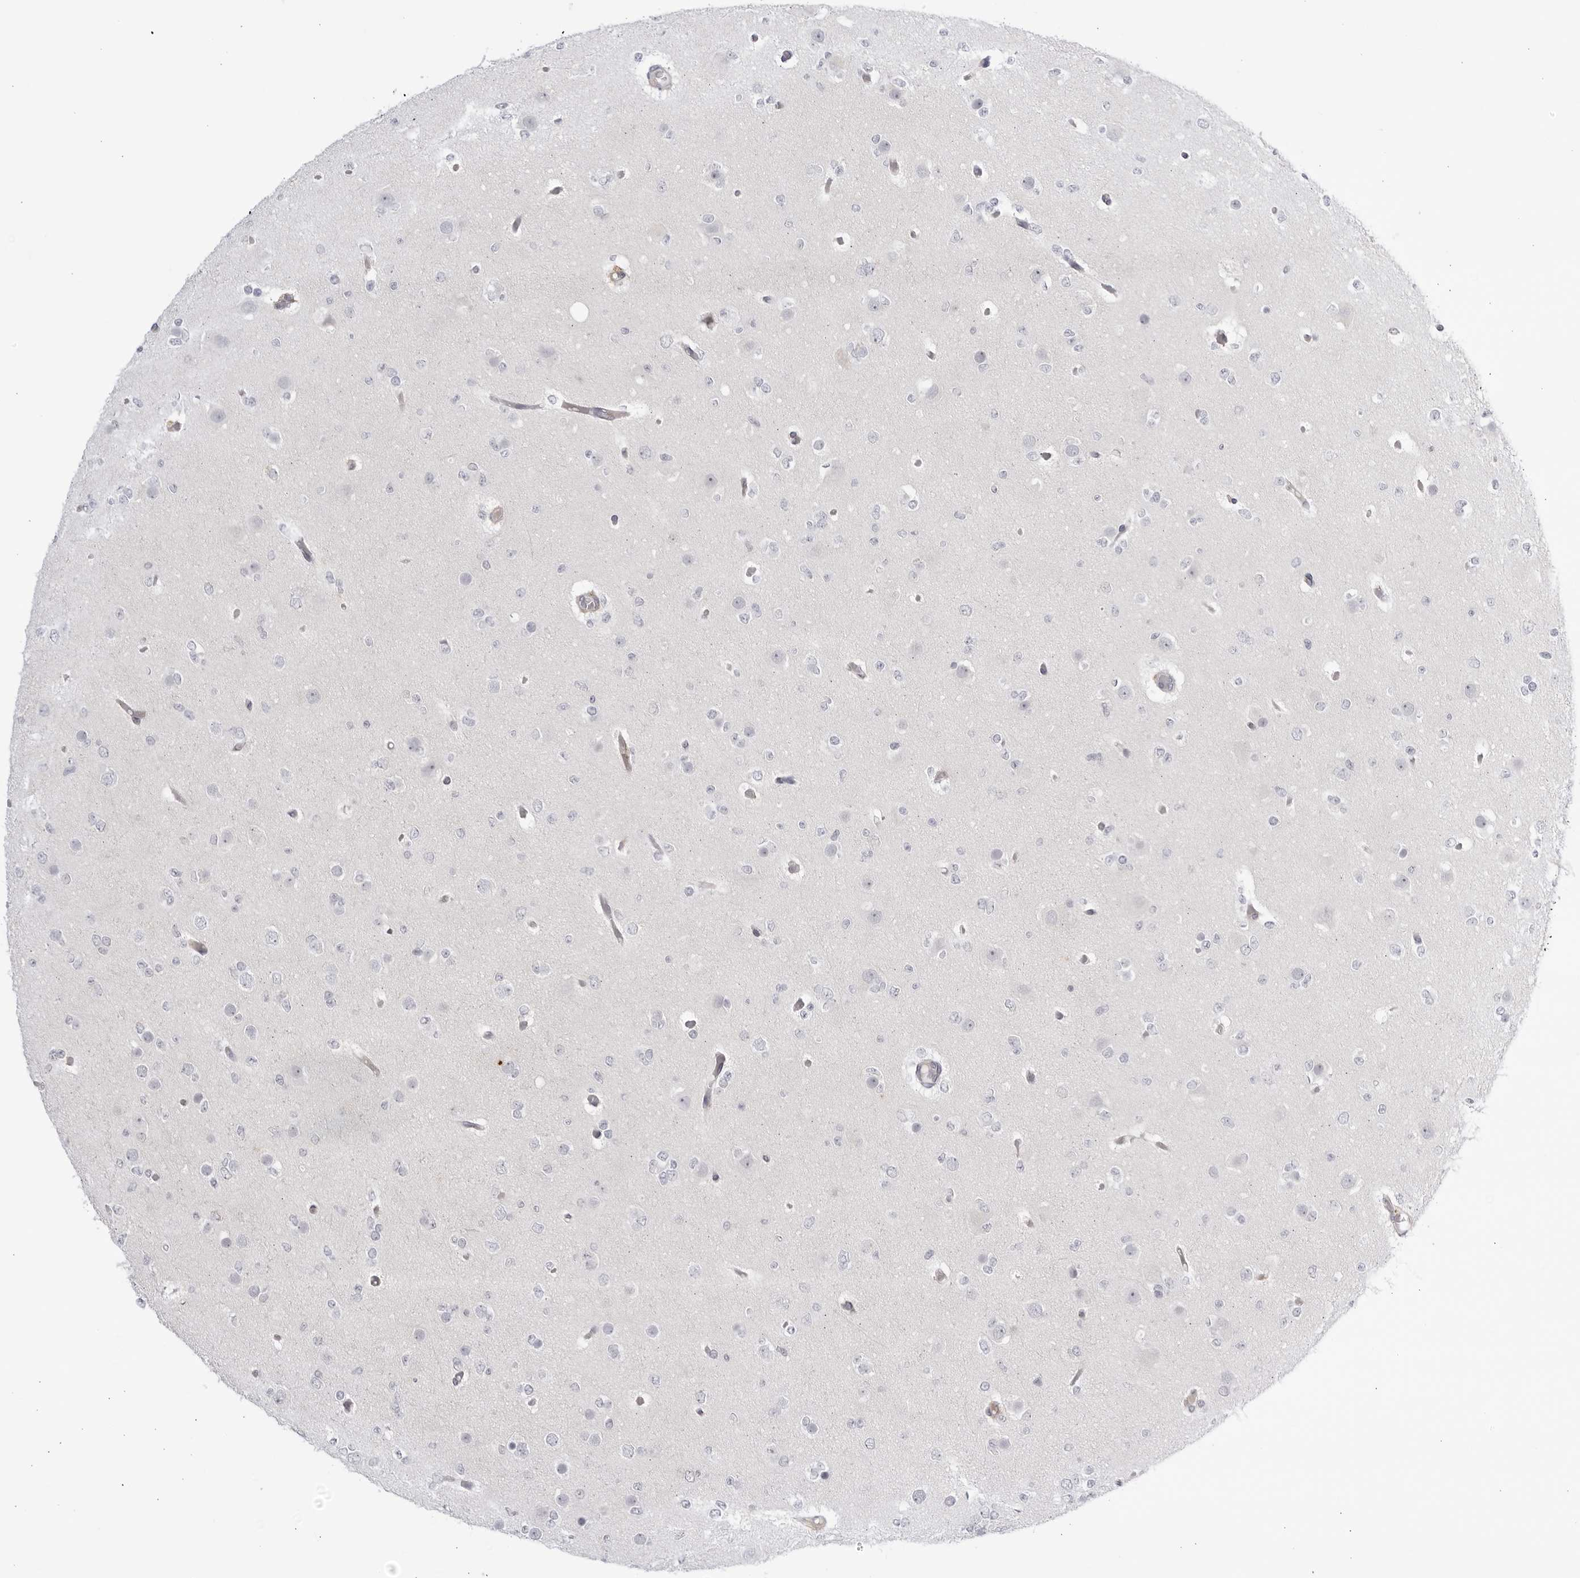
{"staining": {"intensity": "negative", "quantity": "none", "location": "none"}, "tissue": "glioma", "cell_type": "Tumor cells", "image_type": "cancer", "snomed": [{"axis": "morphology", "description": "Glioma, malignant, Low grade"}, {"axis": "topography", "description": "Brain"}], "caption": "Immunohistochemistry (IHC) histopathology image of human malignant glioma (low-grade) stained for a protein (brown), which demonstrates no expression in tumor cells.", "gene": "CNBD1", "patient": {"sex": "female", "age": 22}}